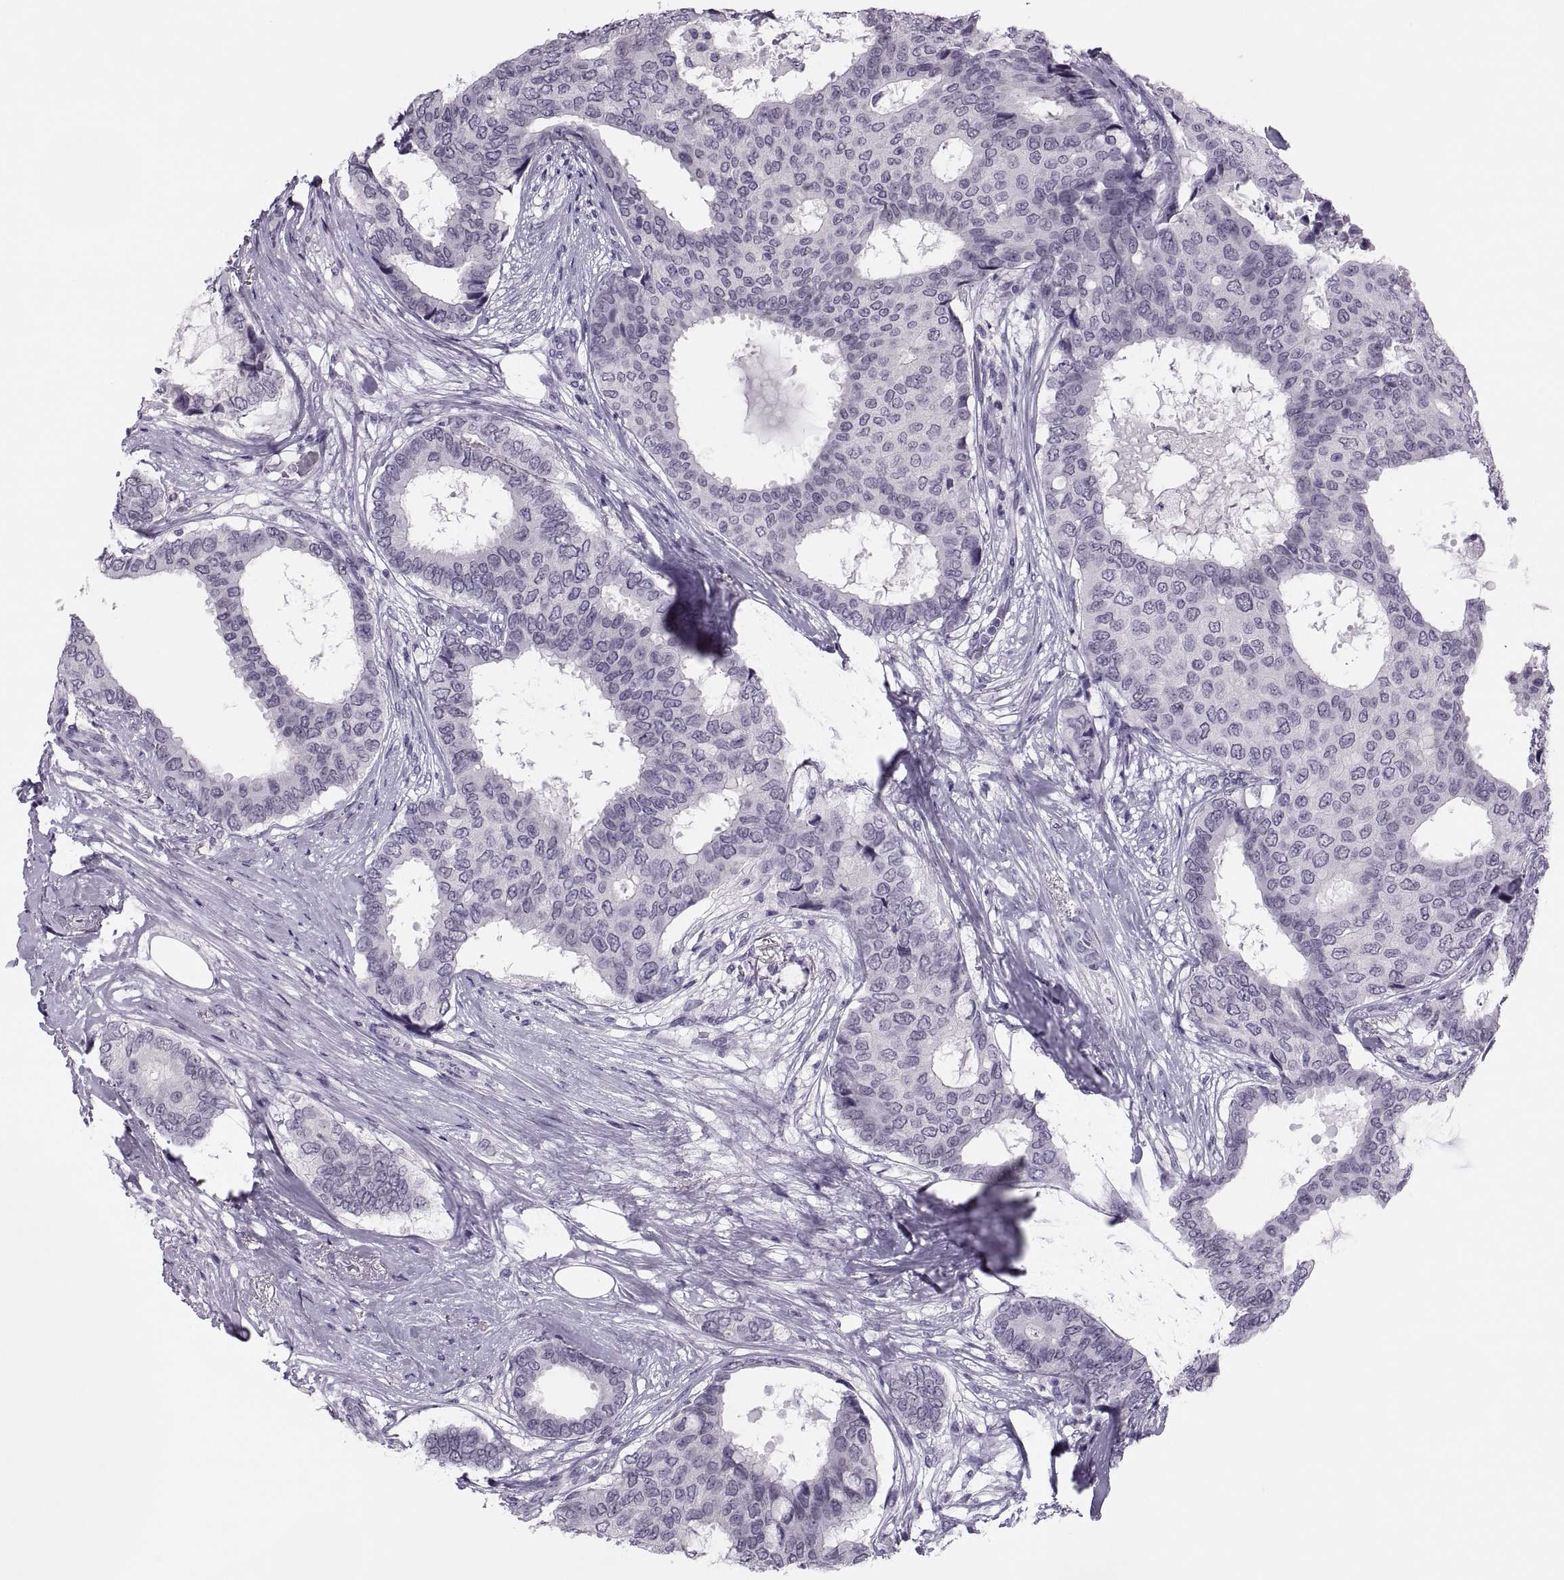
{"staining": {"intensity": "negative", "quantity": "none", "location": "none"}, "tissue": "breast cancer", "cell_type": "Tumor cells", "image_type": "cancer", "snomed": [{"axis": "morphology", "description": "Duct carcinoma"}, {"axis": "topography", "description": "Breast"}], "caption": "A photomicrograph of intraductal carcinoma (breast) stained for a protein demonstrates no brown staining in tumor cells. (DAB (3,3'-diaminobenzidine) immunohistochemistry (IHC) with hematoxylin counter stain).", "gene": "SYNGR4", "patient": {"sex": "female", "age": 75}}